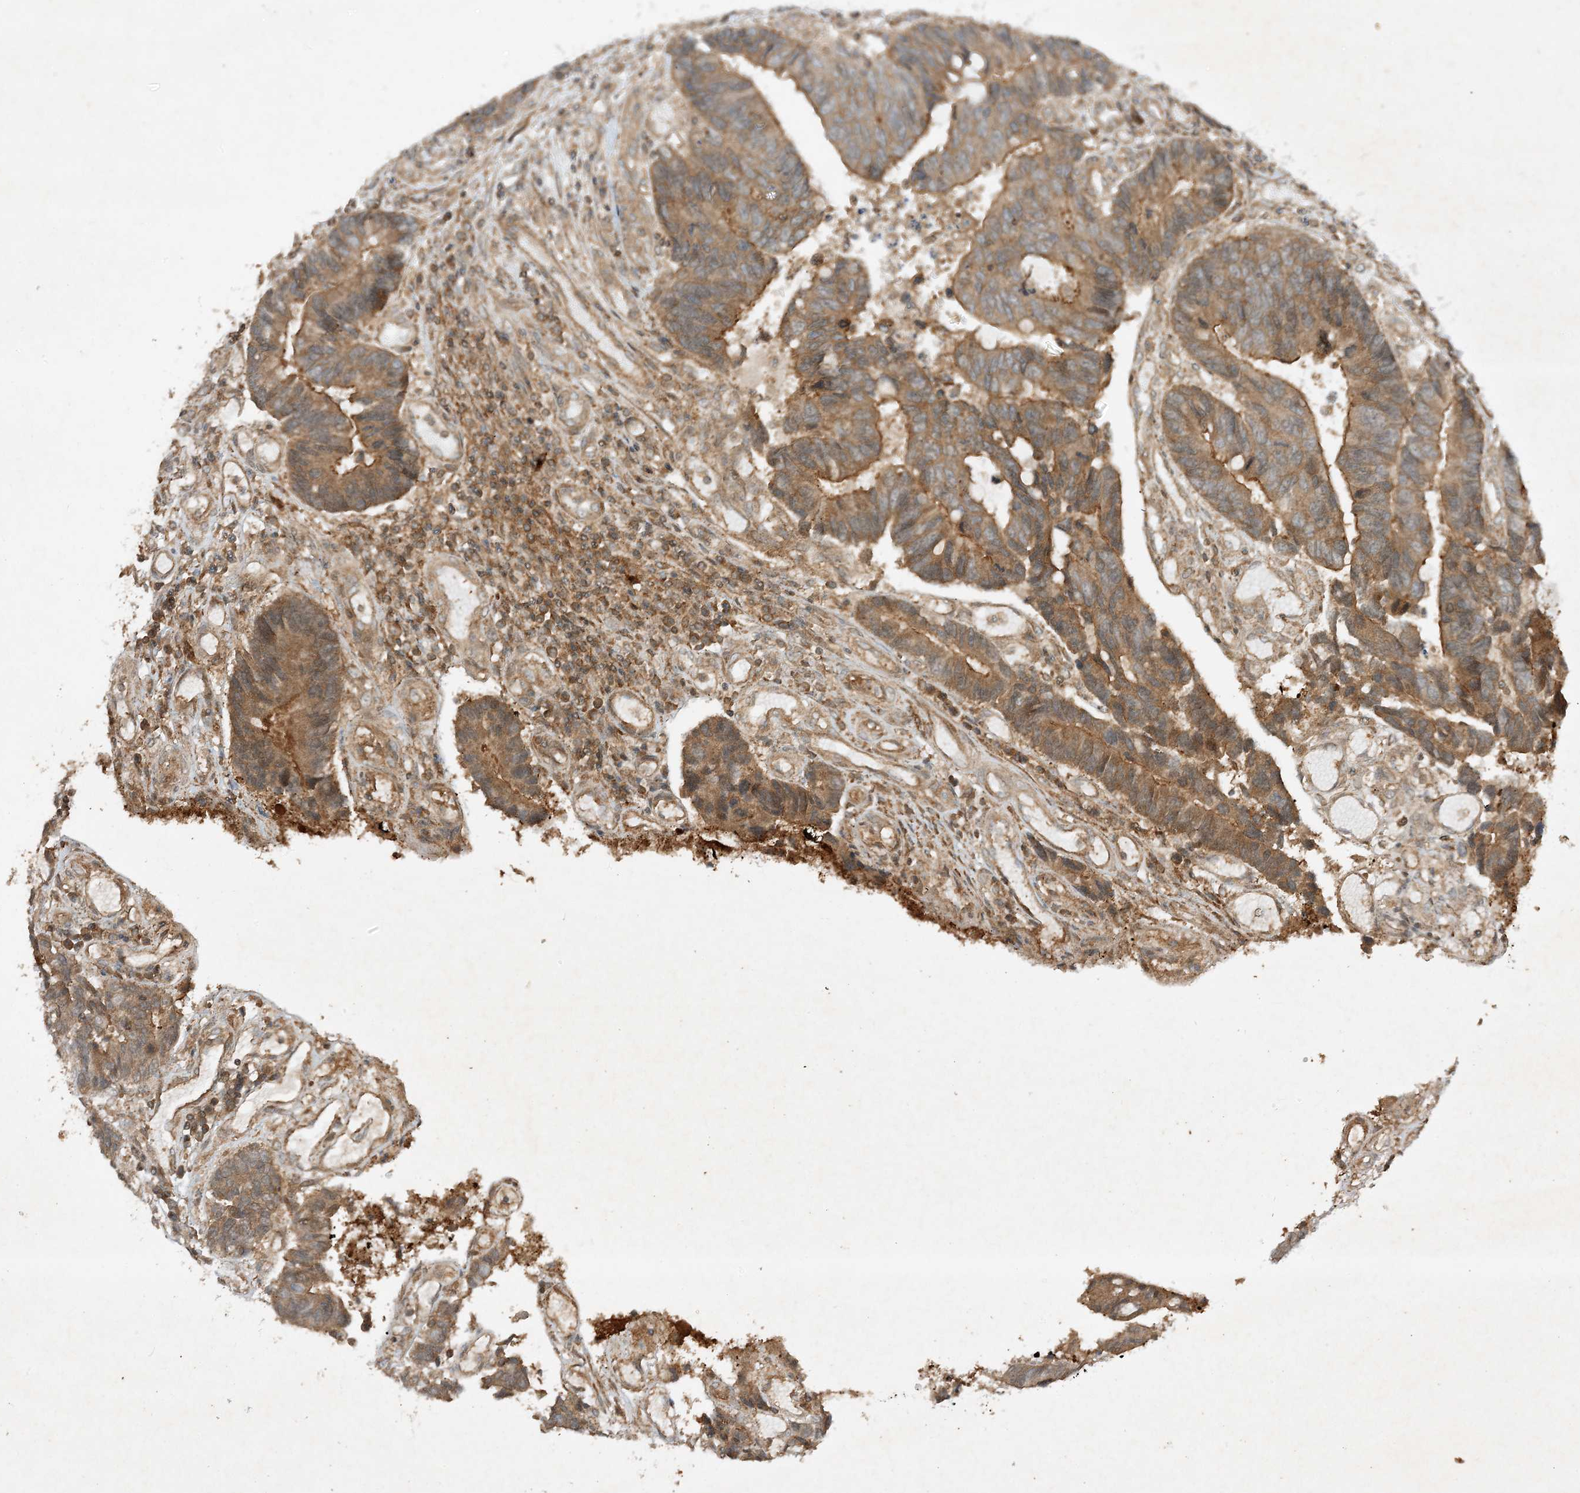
{"staining": {"intensity": "moderate", "quantity": ">75%", "location": "cytoplasmic/membranous"}, "tissue": "colorectal cancer", "cell_type": "Tumor cells", "image_type": "cancer", "snomed": [{"axis": "morphology", "description": "Adenocarcinoma, NOS"}, {"axis": "topography", "description": "Rectum"}], "caption": "The photomicrograph displays staining of colorectal cancer (adenocarcinoma), revealing moderate cytoplasmic/membranous protein positivity (brown color) within tumor cells.", "gene": "XRN1", "patient": {"sex": "male", "age": 84}}